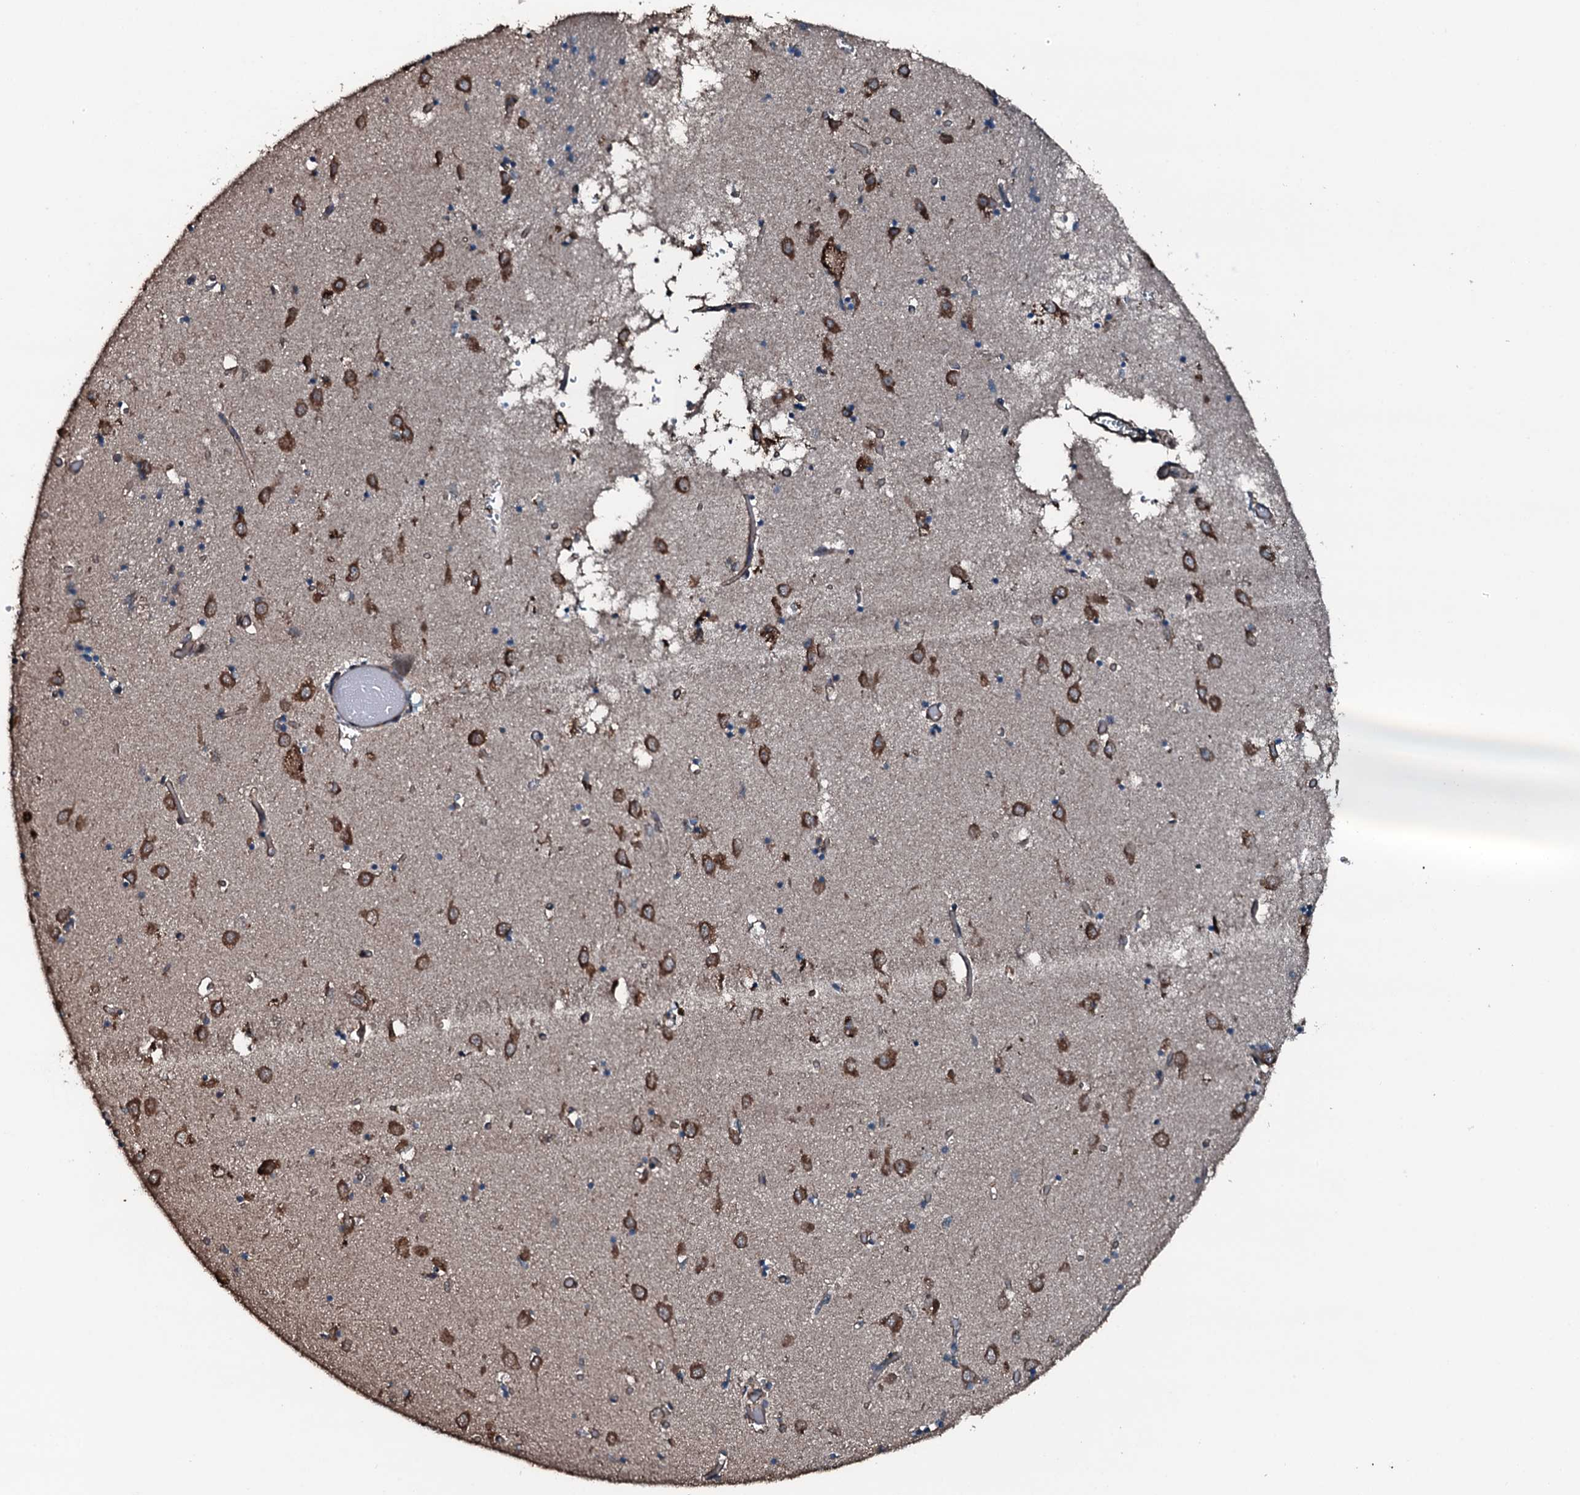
{"staining": {"intensity": "moderate", "quantity": "<25%", "location": "cytoplasmic/membranous"}, "tissue": "caudate", "cell_type": "Glial cells", "image_type": "normal", "snomed": [{"axis": "morphology", "description": "Normal tissue, NOS"}, {"axis": "topography", "description": "Lateral ventricle wall"}], "caption": "Immunohistochemistry (IHC) micrograph of benign caudate: human caudate stained using immunohistochemistry exhibits low levels of moderate protein expression localized specifically in the cytoplasmic/membranous of glial cells, appearing as a cytoplasmic/membranous brown color.", "gene": "SLC25A38", "patient": {"sex": "male", "age": 70}}